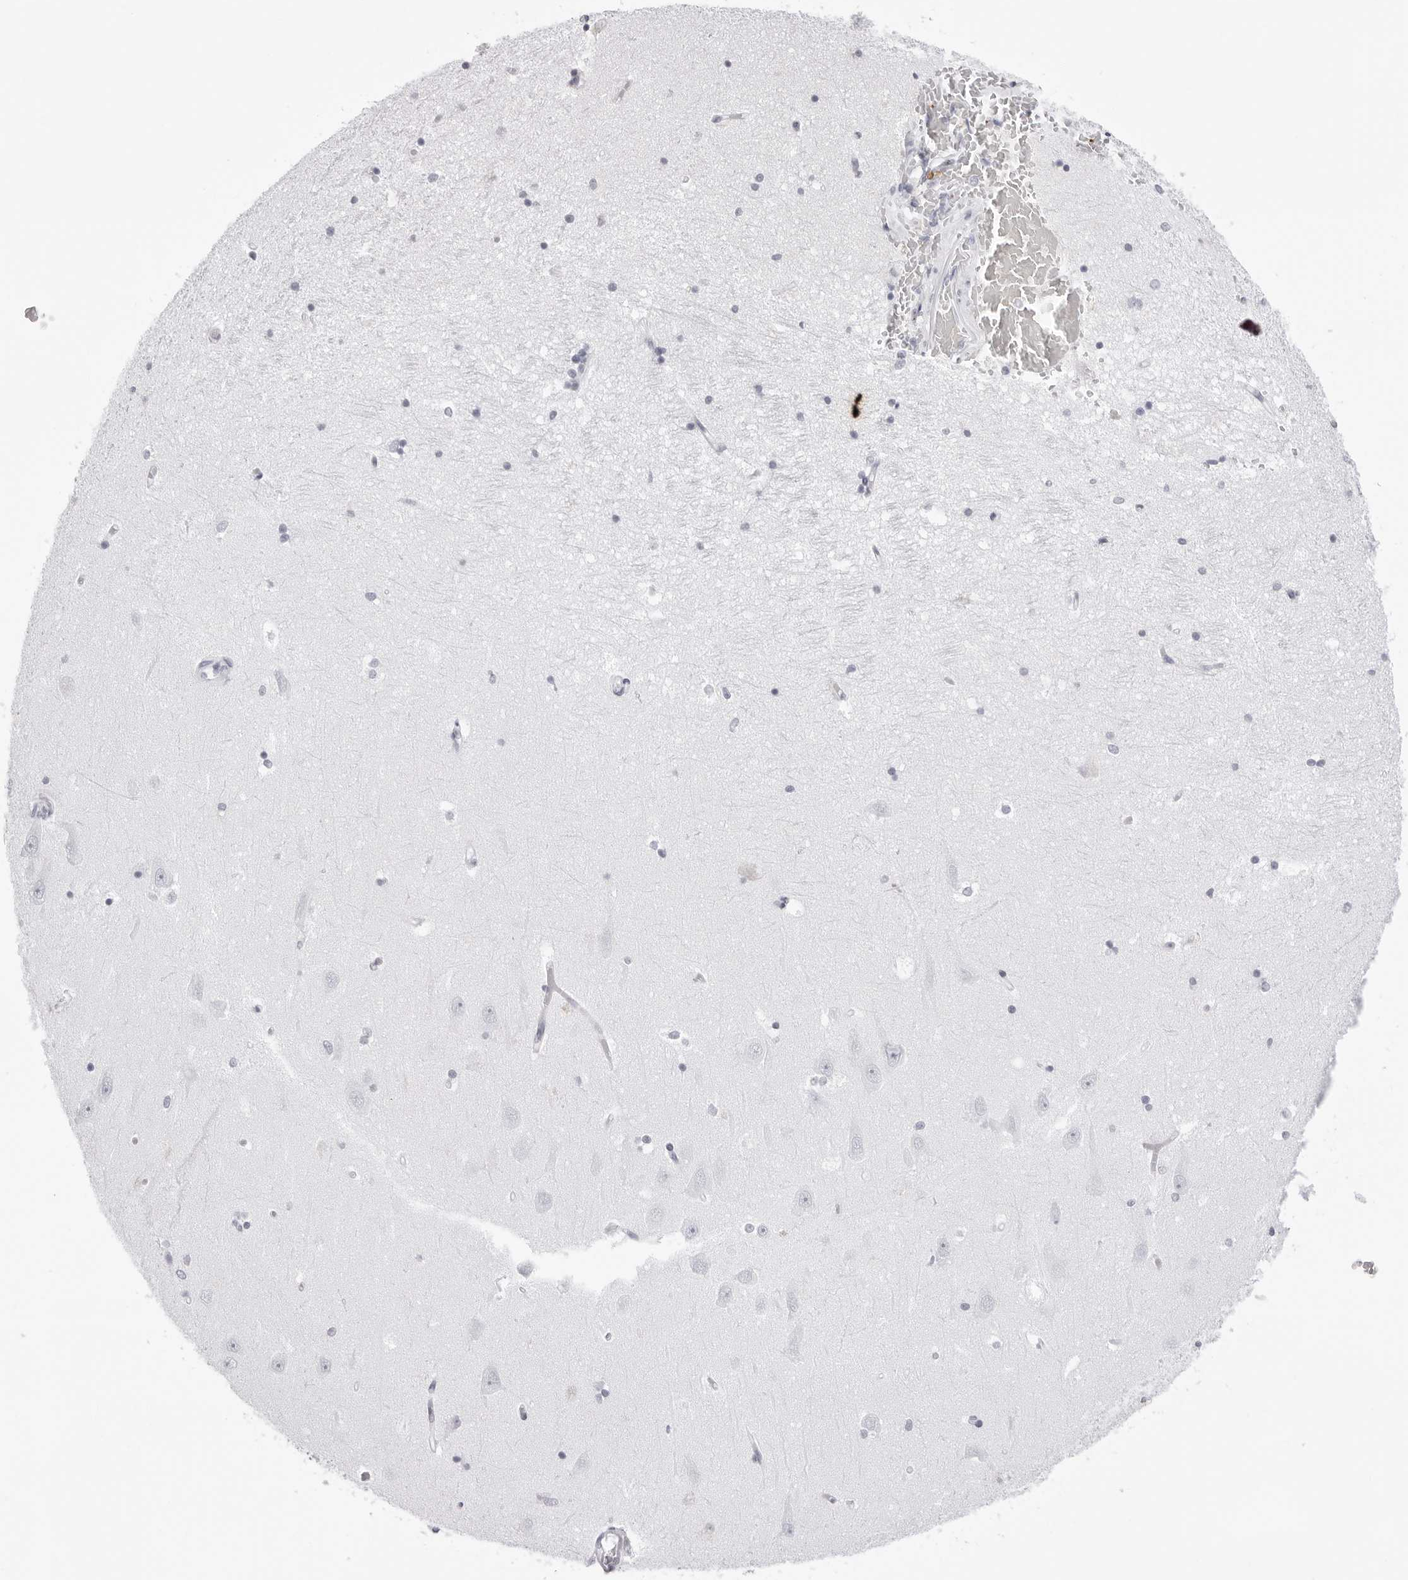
{"staining": {"intensity": "negative", "quantity": "none", "location": "none"}, "tissue": "hippocampus", "cell_type": "Glial cells", "image_type": "normal", "snomed": [{"axis": "morphology", "description": "Normal tissue, NOS"}, {"axis": "topography", "description": "Hippocampus"}], "caption": "A high-resolution photomicrograph shows IHC staining of normal hippocampus, which displays no significant positivity in glial cells.", "gene": "TSSK1B", "patient": {"sex": "male", "age": 45}}